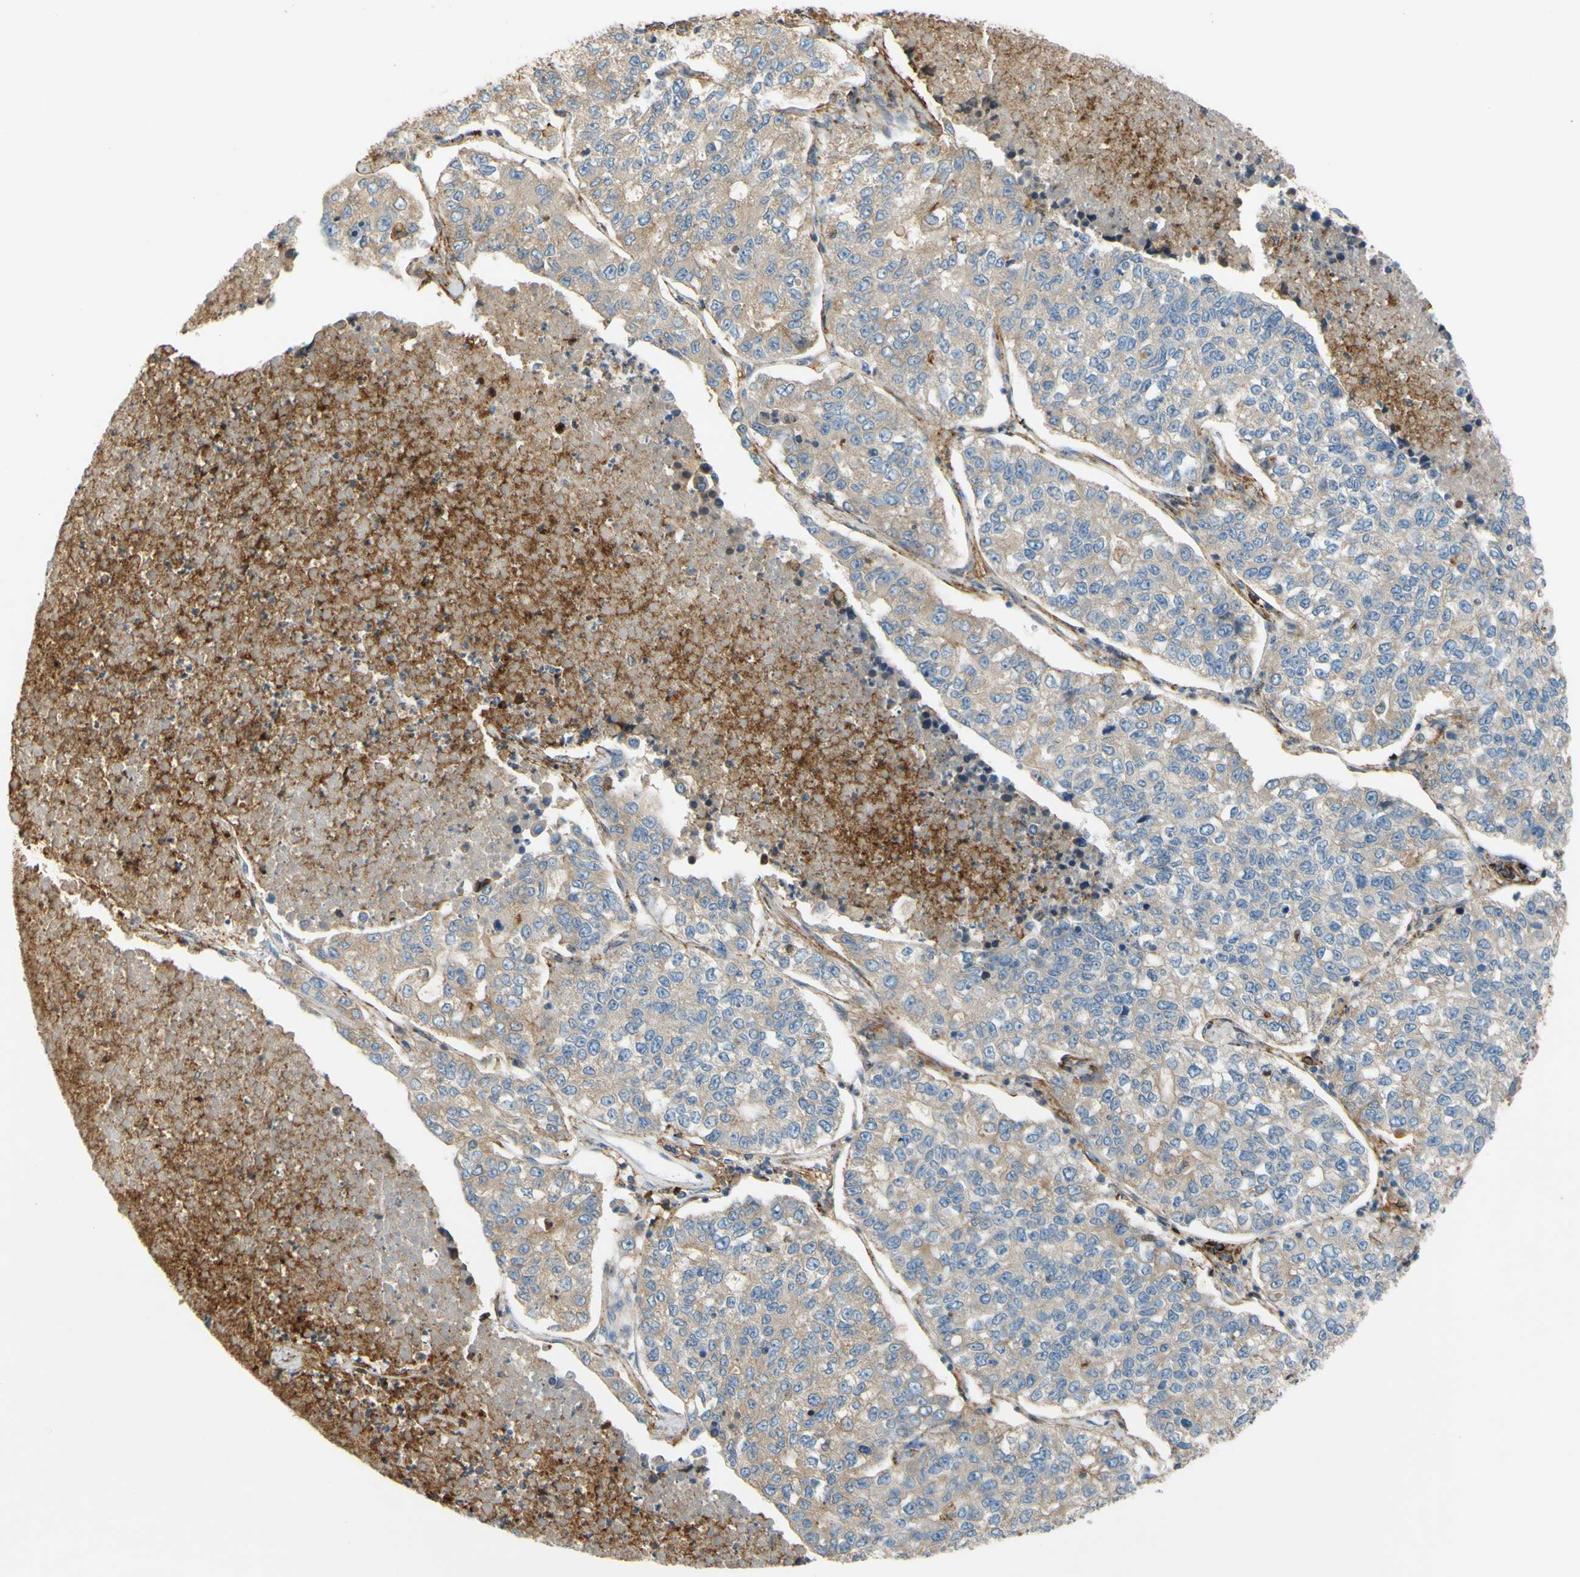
{"staining": {"intensity": "weak", "quantity": "<25%", "location": "cytoplasmic/membranous"}, "tissue": "lung cancer", "cell_type": "Tumor cells", "image_type": "cancer", "snomed": [{"axis": "morphology", "description": "Adenocarcinoma, NOS"}, {"axis": "topography", "description": "Lung"}], "caption": "This is a micrograph of IHC staining of lung adenocarcinoma, which shows no expression in tumor cells.", "gene": "POR", "patient": {"sex": "male", "age": 49}}